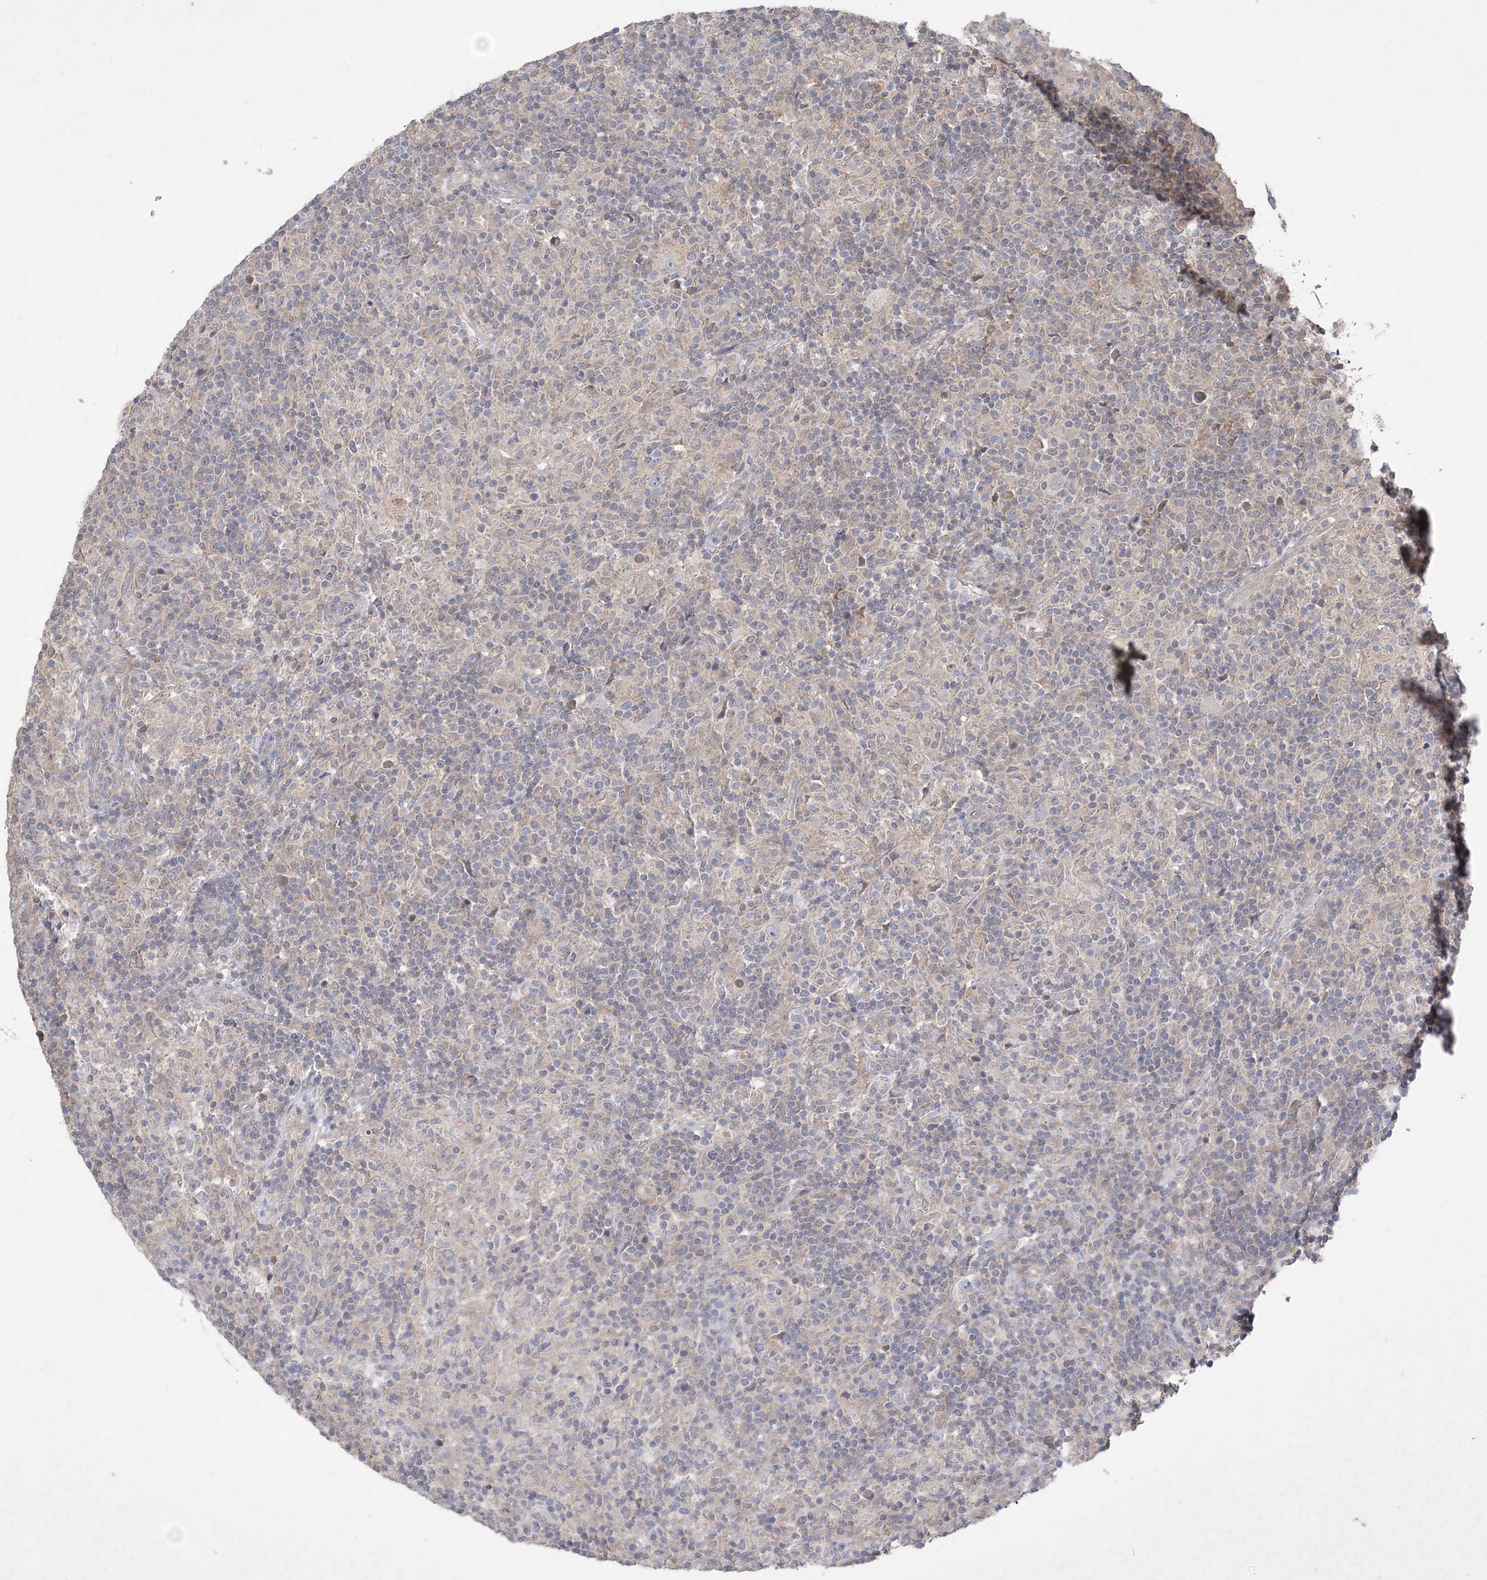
{"staining": {"intensity": "negative", "quantity": "none", "location": "none"}, "tissue": "lymphoma", "cell_type": "Tumor cells", "image_type": "cancer", "snomed": [{"axis": "morphology", "description": "Hodgkin's disease, NOS"}, {"axis": "topography", "description": "Lymph node"}], "caption": "Tumor cells are negative for brown protein staining in lymphoma.", "gene": "AKR7A2", "patient": {"sex": "male", "age": 70}}